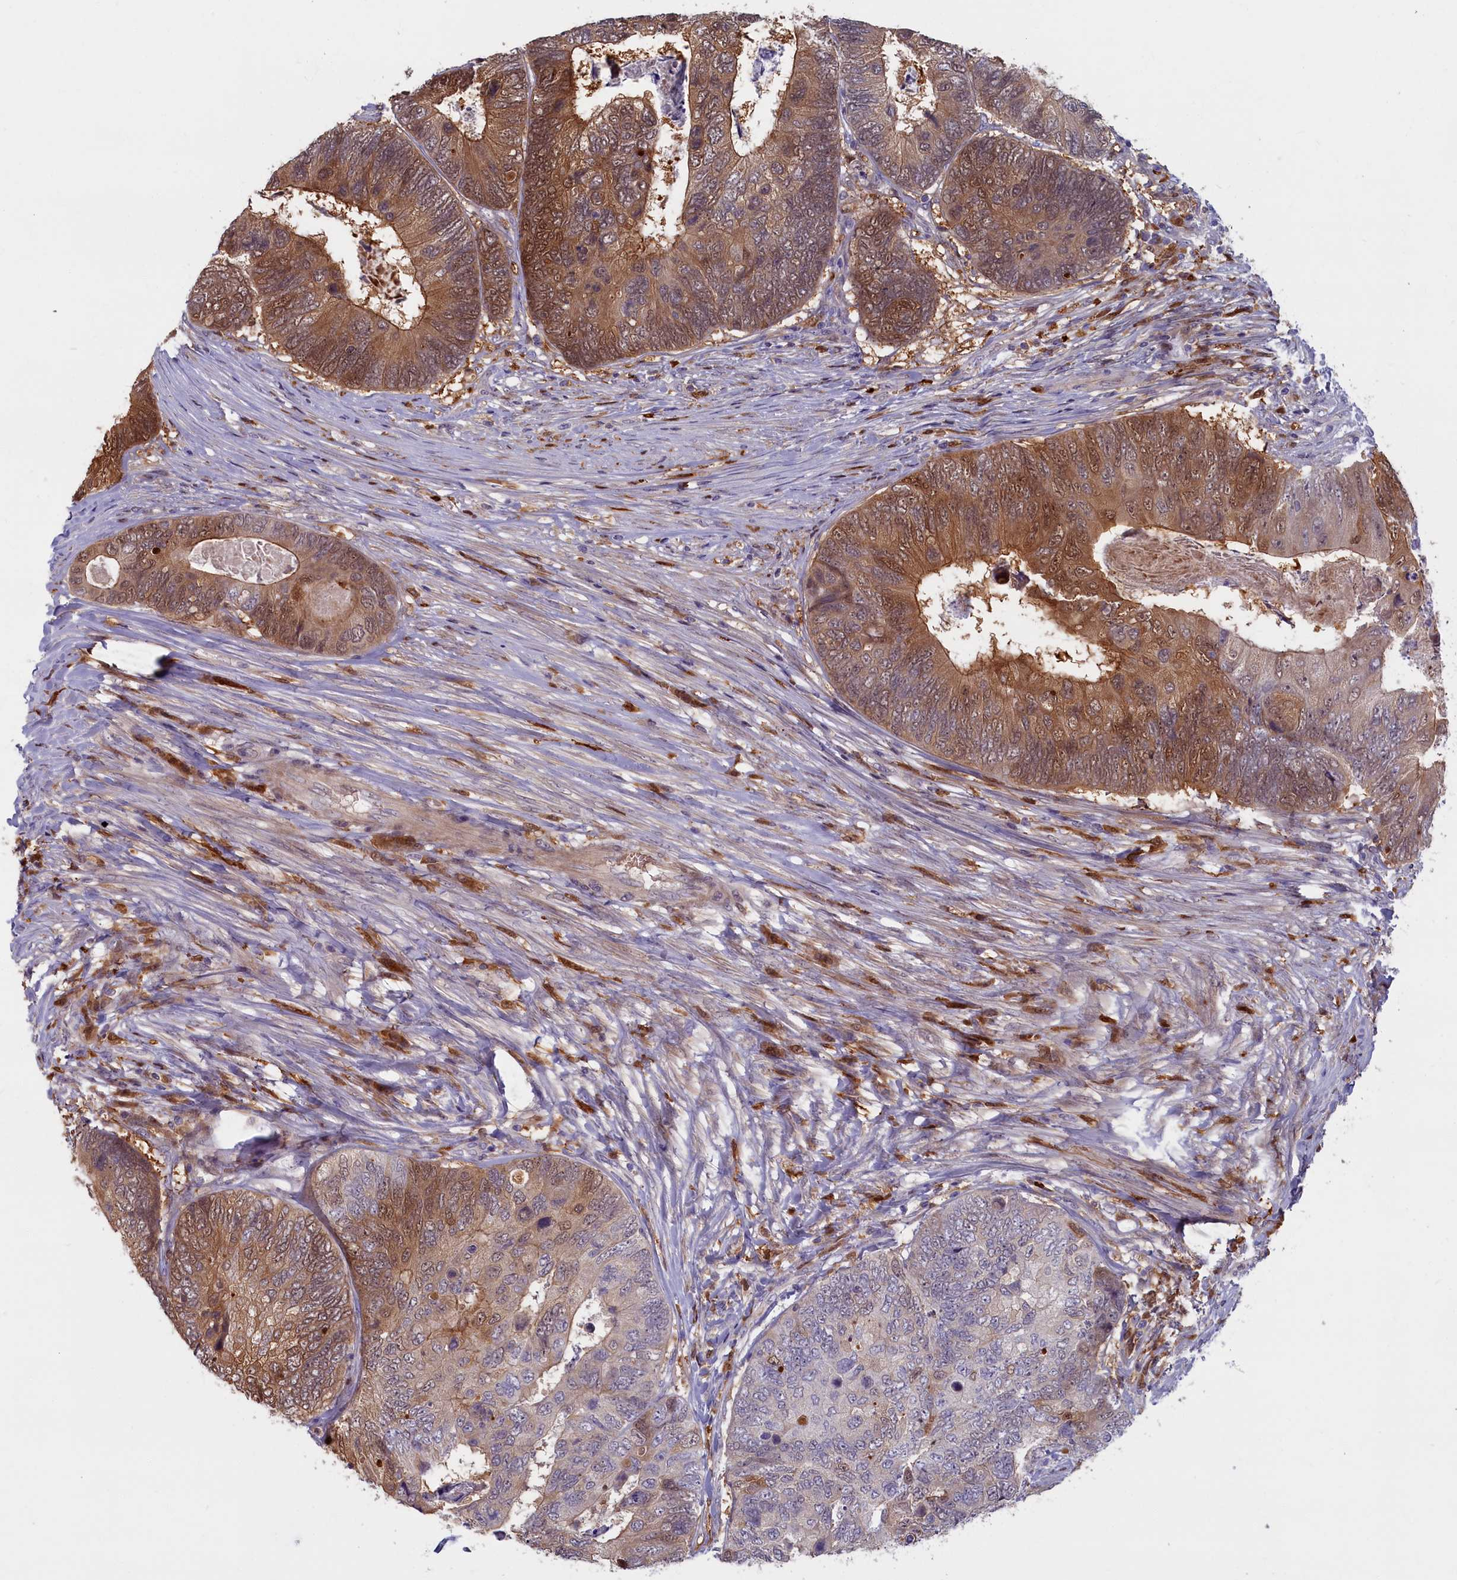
{"staining": {"intensity": "moderate", "quantity": ">75%", "location": "cytoplasmic/membranous,nuclear"}, "tissue": "colorectal cancer", "cell_type": "Tumor cells", "image_type": "cancer", "snomed": [{"axis": "morphology", "description": "Adenocarcinoma, NOS"}, {"axis": "topography", "description": "Colon"}], "caption": "Immunohistochemical staining of human colorectal cancer (adenocarcinoma) shows medium levels of moderate cytoplasmic/membranous and nuclear expression in approximately >75% of tumor cells.", "gene": "BLVRB", "patient": {"sex": "female", "age": 67}}